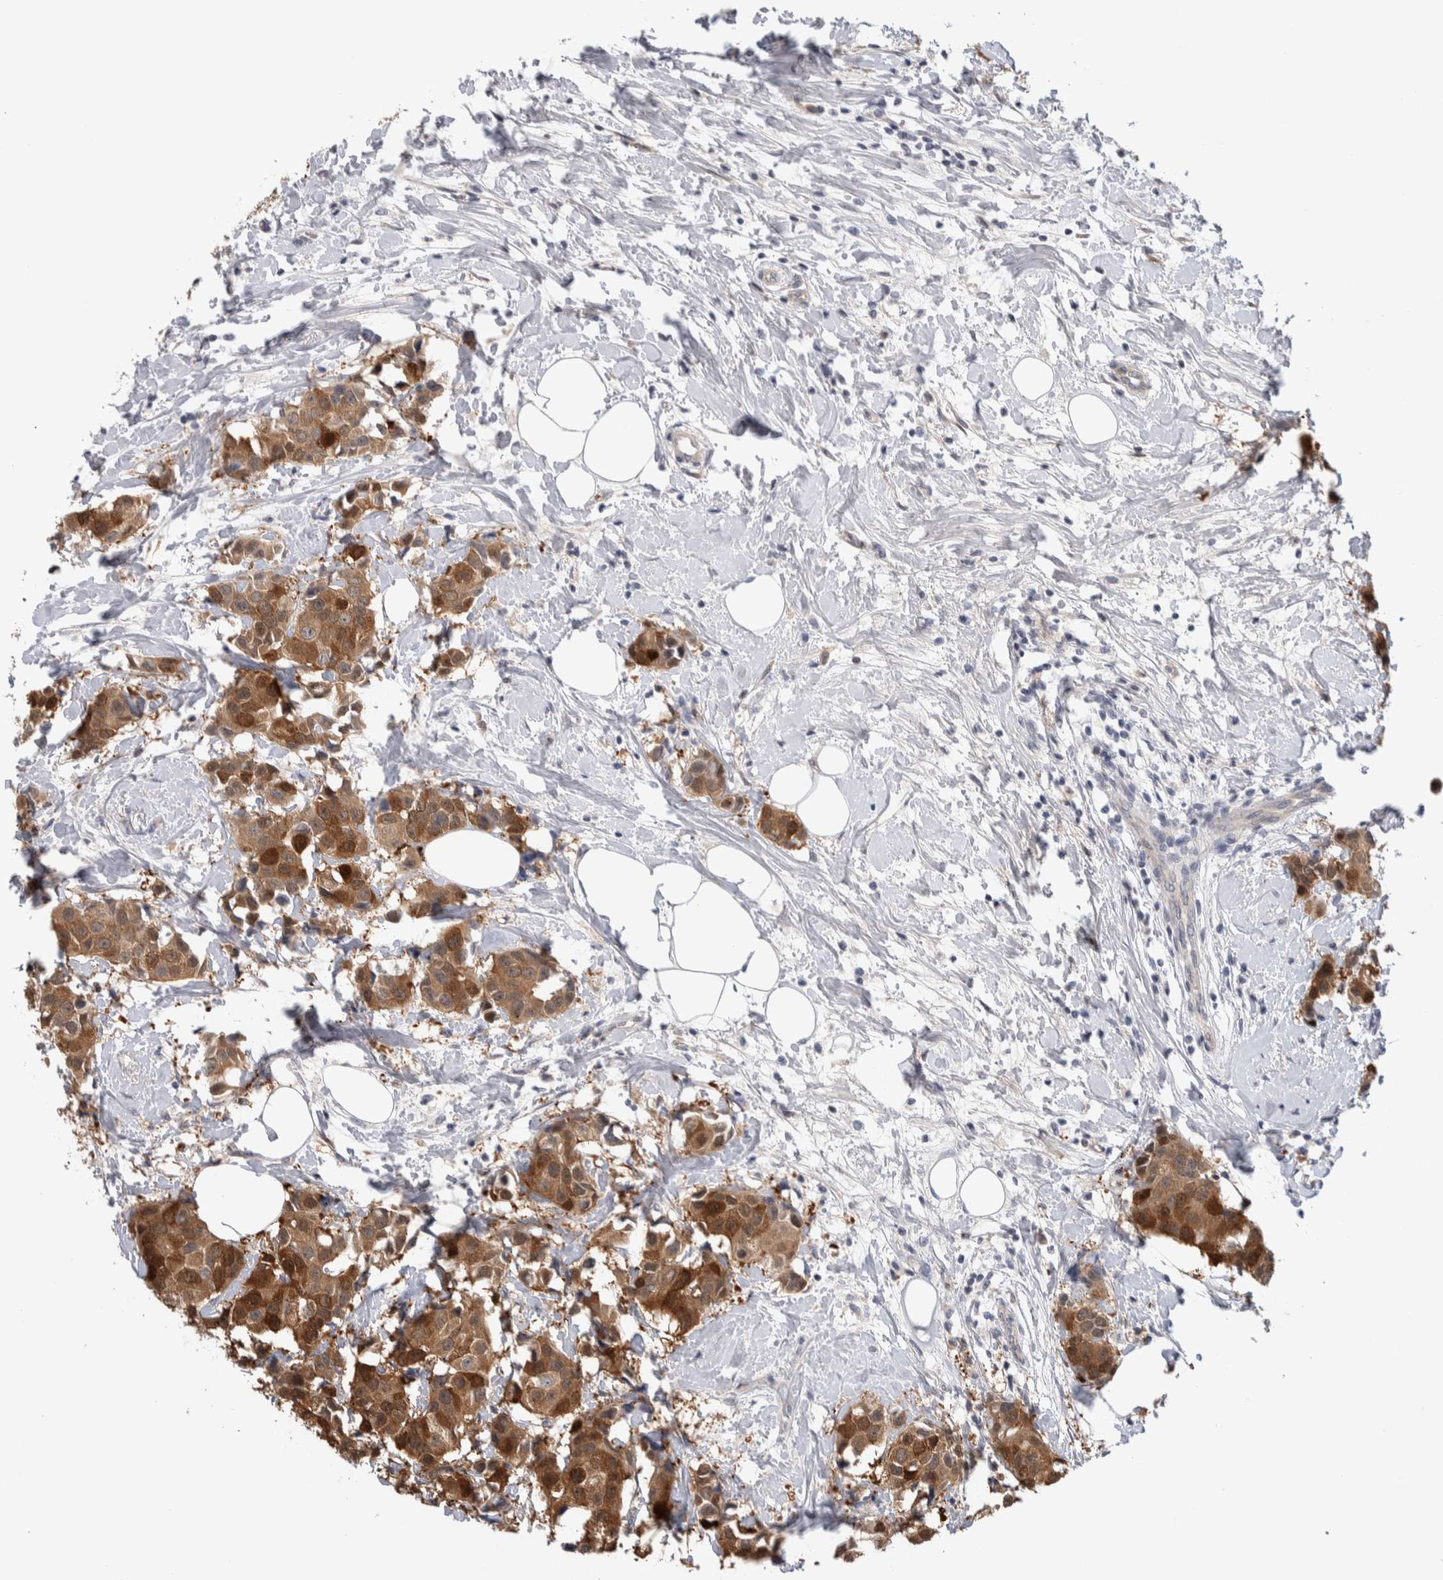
{"staining": {"intensity": "strong", "quantity": ">75%", "location": "cytoplasmic/membranous"}, "tissue": "breast cancer", "cell_type": "Tumor cells", "image_type": "cancer", "snomed": [{"axis": "morphology", "description": "Normal tissue, NOS"}, {"axis": "morphology", "description": "Duct carcinoma"}, {"axis": "topography", "description": "Breast"}], "caption": "Invasive ductal carcinoma (breast) stained with DAB (3,3'-diaminobenzidine) immunohistochemistry demonstrates high levels of strong cytoplasmic/membranous positivity in about >75% of tumor cells.", "gene": "TAX1BP1", "patient": {"sex": "female", "age": 39}}